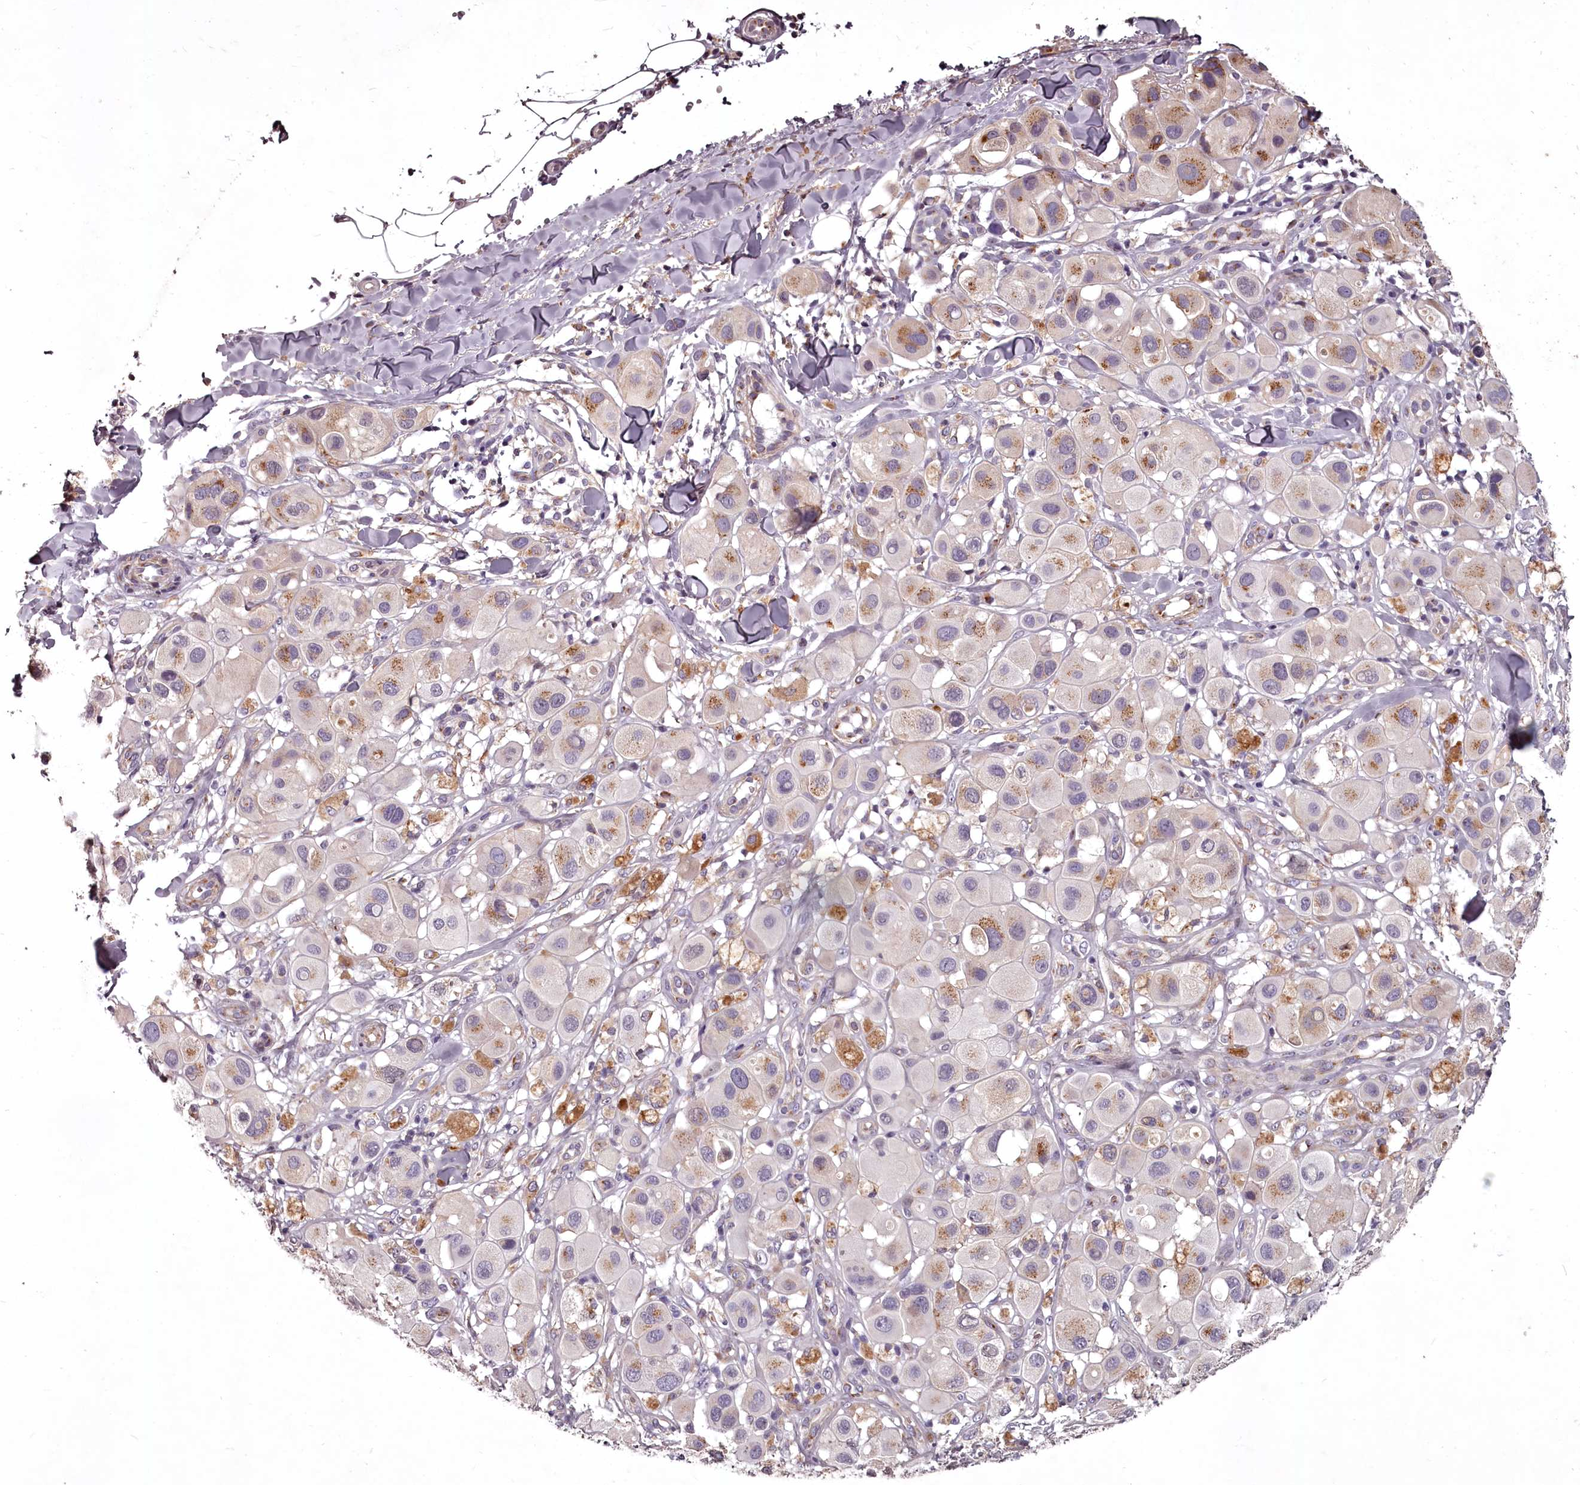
{"staining": {"intensity": "moderate", "quantity": "<25%", "location": "cytoplasmic/membranous"}, "tissue": "melanoma", "cell_type": "Tumor cells", "image_type": "cancer", "snomed": [{"axis": "morphology", "description": "Malignant melanoma, Metastatic site"}, {"axis": "topography", "description": "Skin"}], "caption": "Protein expression analysis of malignant melanoma (metastatic site) reveals moderate cytoplasmic/membranous staining in approximately <25% of tumor cells. The staining is performed using DAB brown chromogen to label protein expression. The nuclei are counter-stained blue using hematoxylin.", "gene": "STX6", "patient": {"sex": "male", "age": 41}}